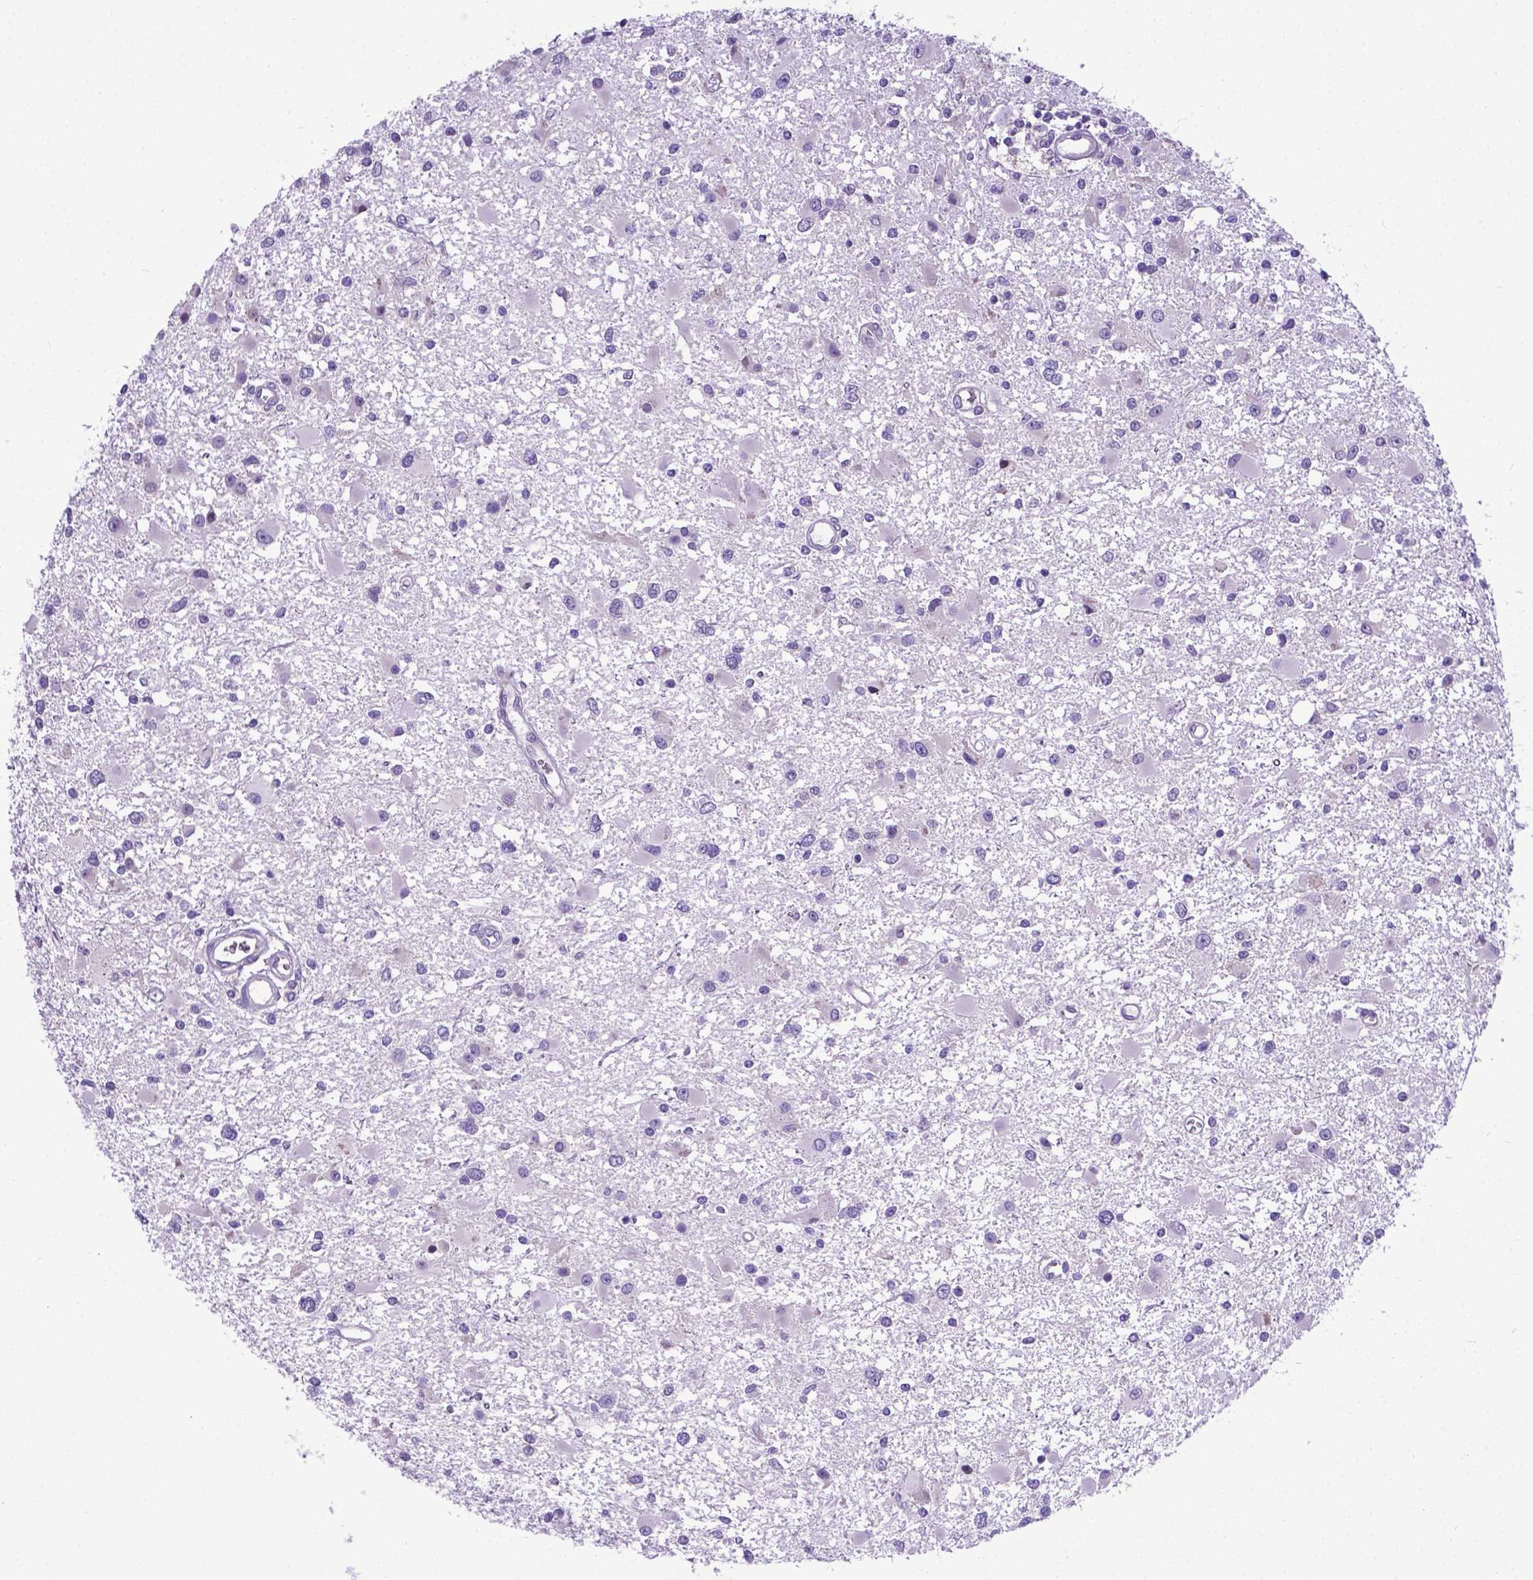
{"staining": {"intensity": "negative", "quantity": "none", "location": "none"}, "tissue": "glioma", "cell_type": "Tumor cells", "image_type": "cancer", "snomed": [{"axis": "morphology", "description": "Glioma, malignant, High grade"}, {"axis": "topography", "description": "Brain"}], "caption": "Glioma was stained to show a protein in brown. There is no significant staining in tumor cells.", "gene": "RPL6", "patient": {"sex": "male", "age": 54}}